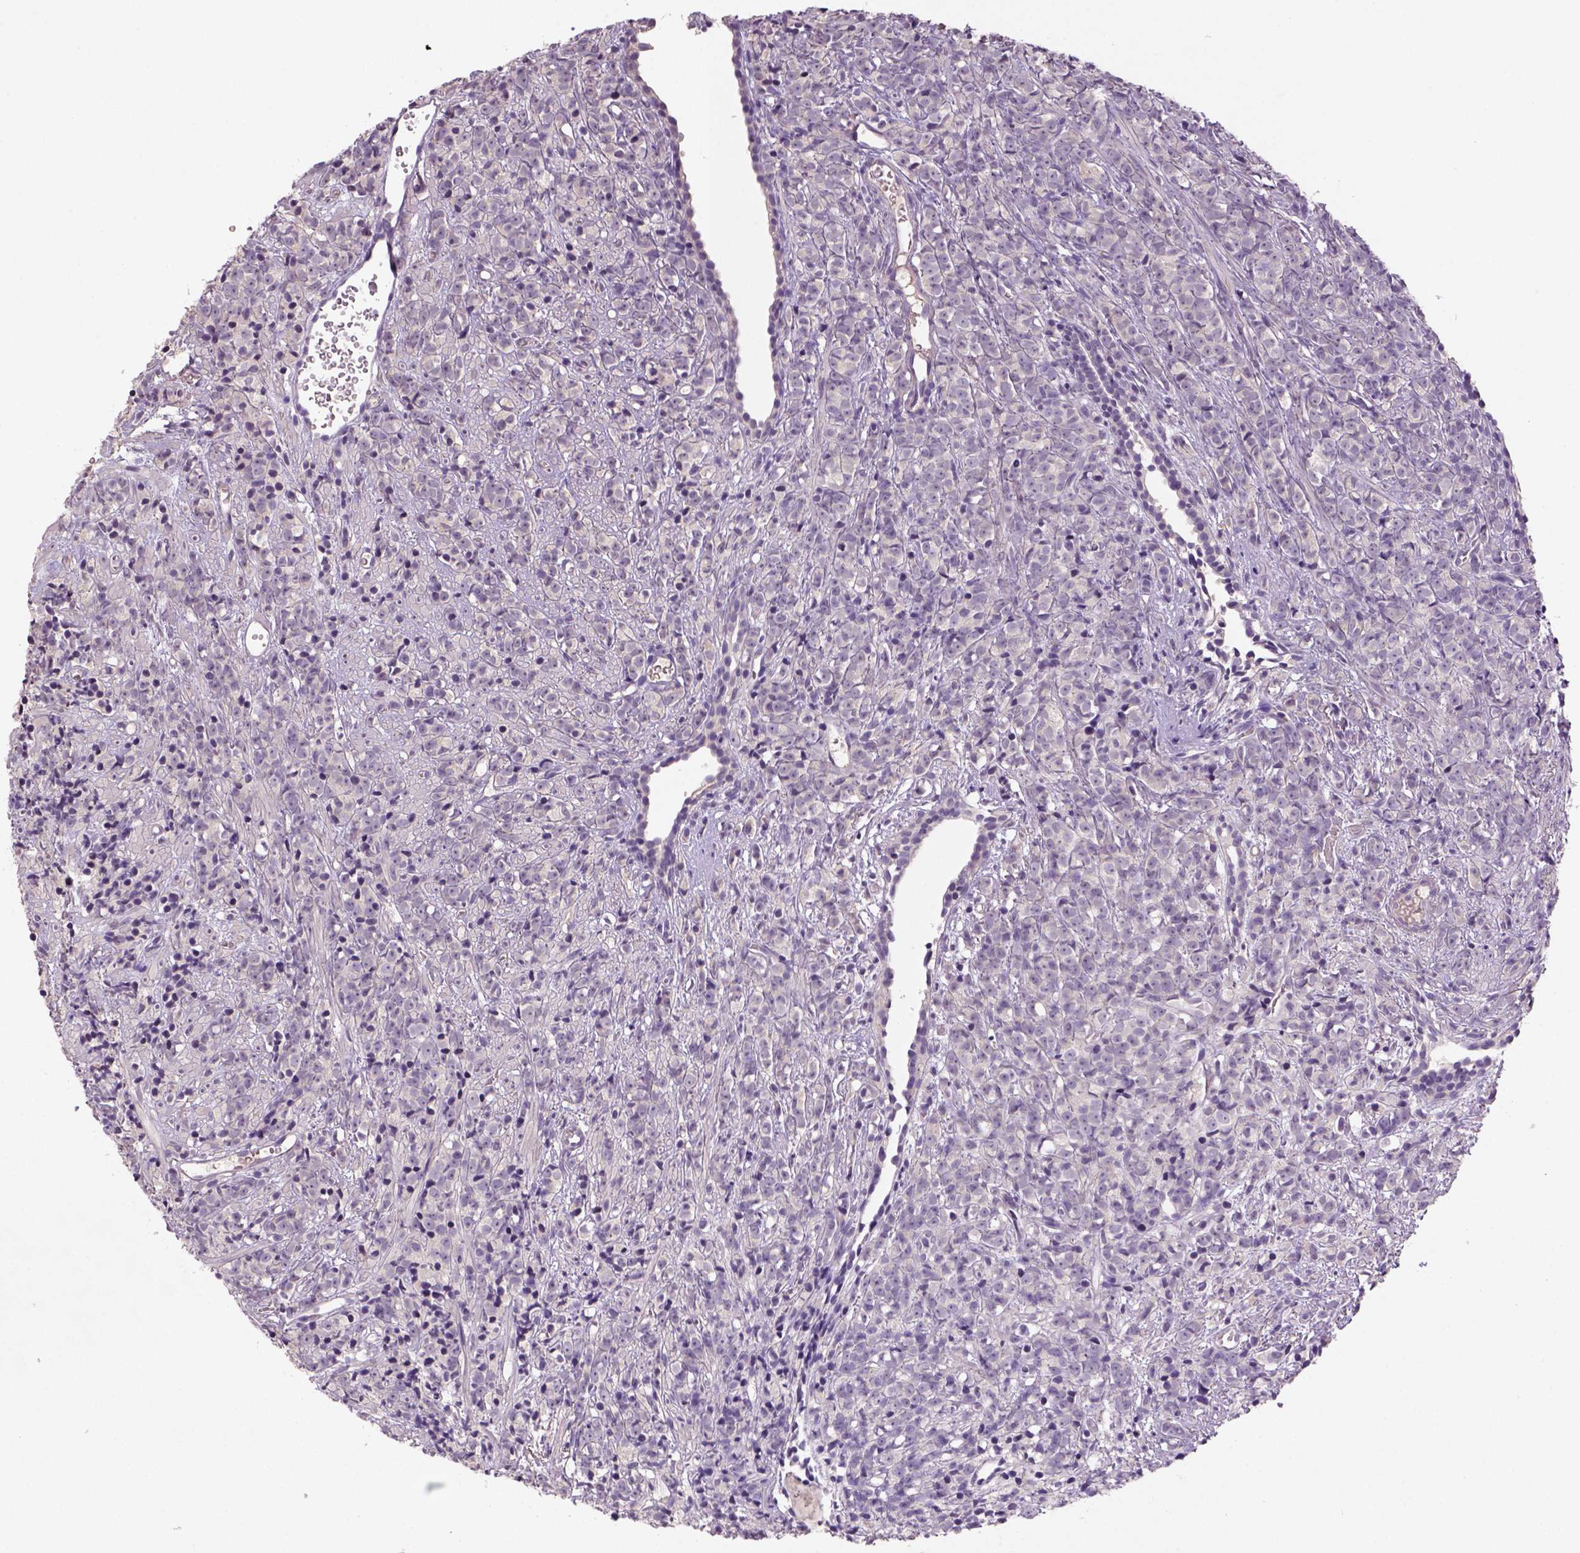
{"staining": {"intensity": "negative", "quantity": "none", "location": "none"}, "tissue": "prostate cancer", "cell_type": "Tumor cells", "image_type": "cancer", "snomed": [{"axis": "morphology", "description": "Adenocarcinoma, High grade"}, {"axis": "topography", "description": "Prostate"}], "caption": "High magnification brightfield microscopy of prostate cancer (adenocarcinoma (high-grade)) stained with DAB (brown) and counterstained with hematoxylin (blue): tumor cells show no significant expression.", "gene": "NLGN2", "patient": {"sex": "male", "age": 81}}